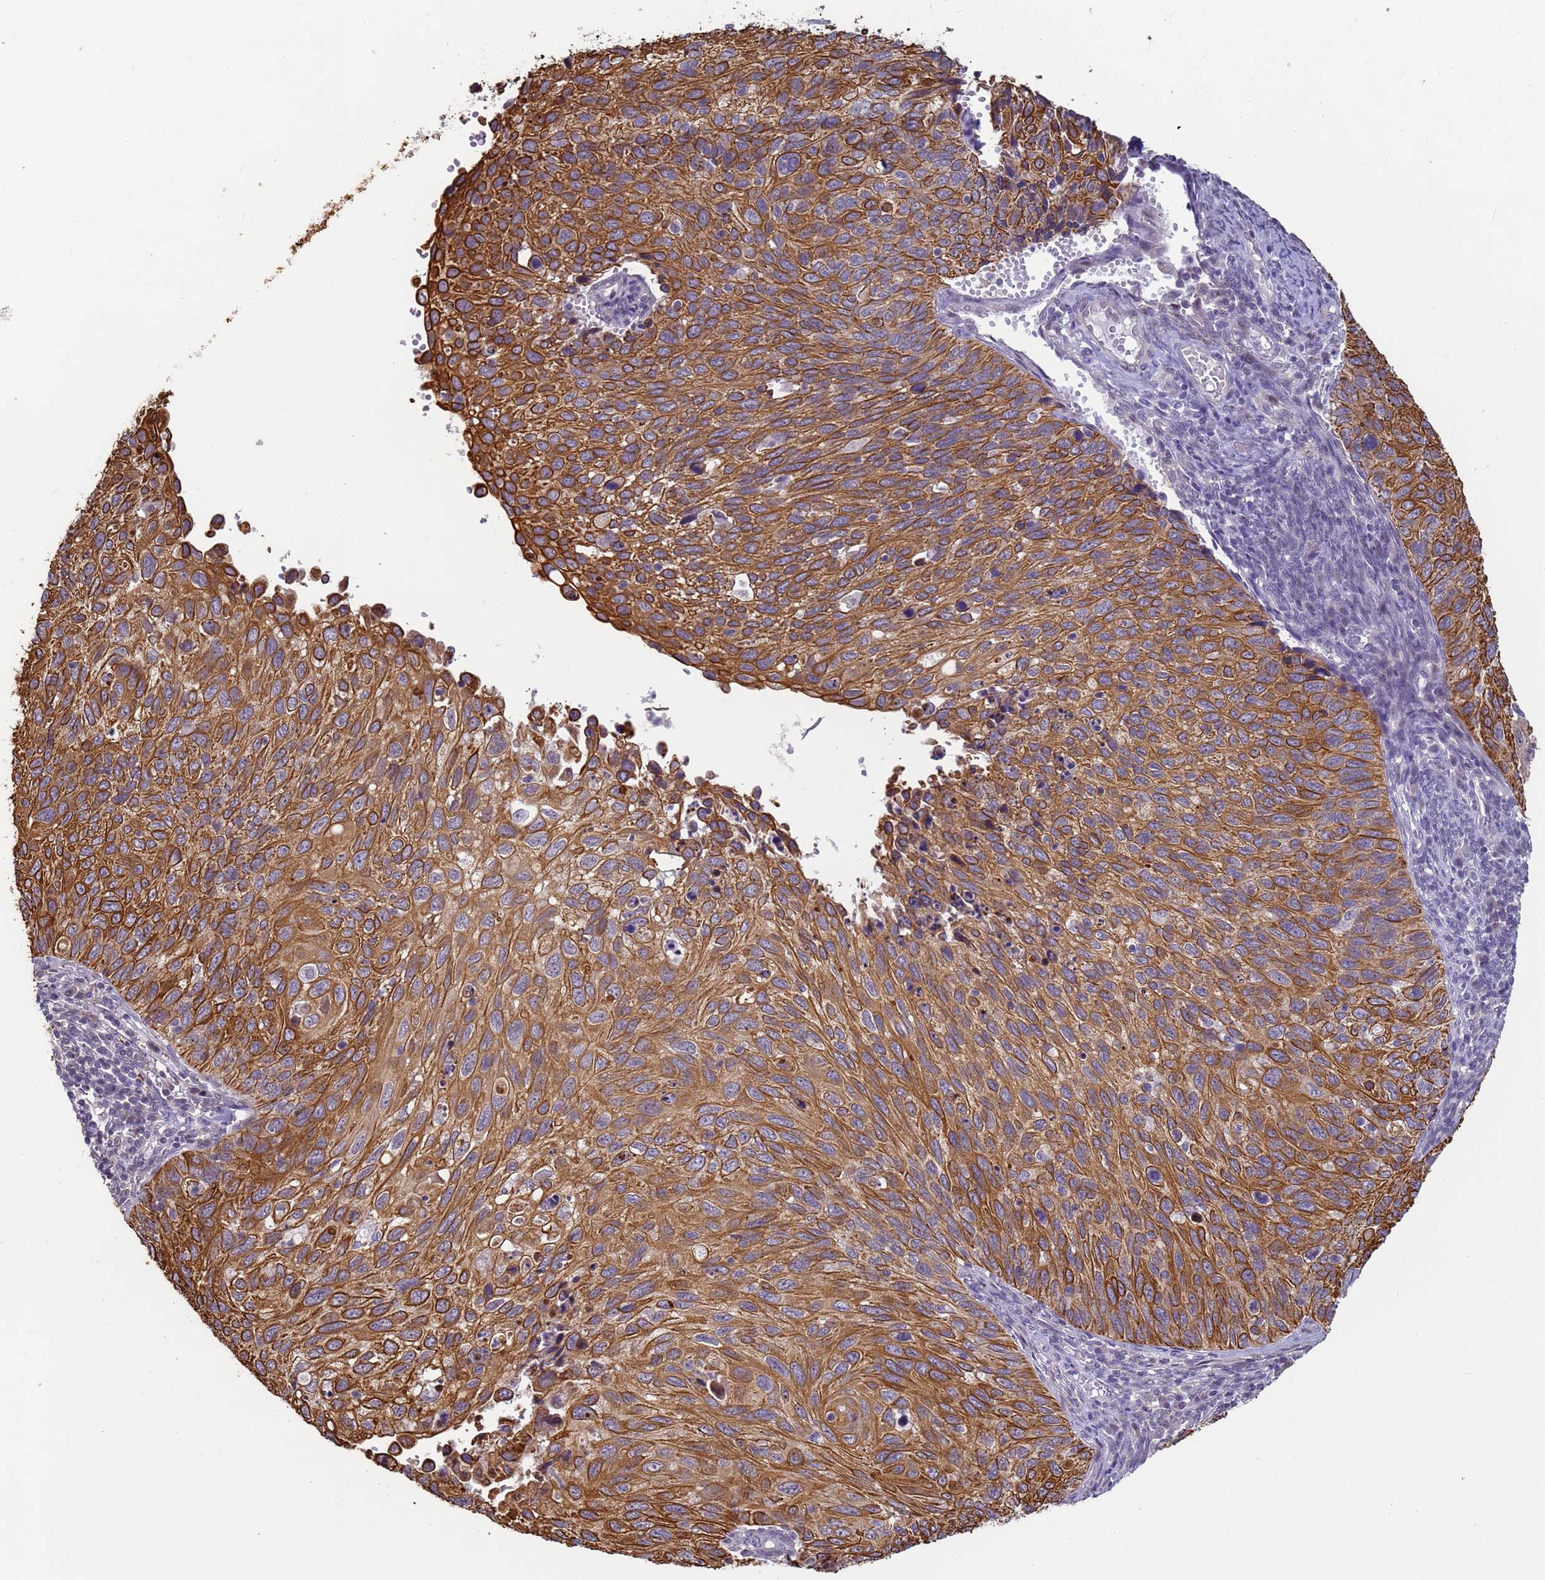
{"staining": {"intensity": "strong", "quantity": ">75%", "location": "cytoplasmic/membranous"}, "tissue": "cervical cancer", "cell_type": "Tumor cells", "image_type": "cancer", "snomed": [{"axis": "morphology", "description": "Squamous cell carcinoma, NOS"}, {"axis": "topography", "description": "Cervix"}], "caption": "High-magnification brightfield microscopy of squamous cell carcinoma (cervical) stained with DAB (3,3'-diaminobenzidine) (brown) and counterstained with hematoxylin (blue). tumor cells exhibit strong cytoplasmic/membranous expression is identified in about>75% of cells.", "gene": "VWA3A", "patient": {"sex": "female", "age": 70}}